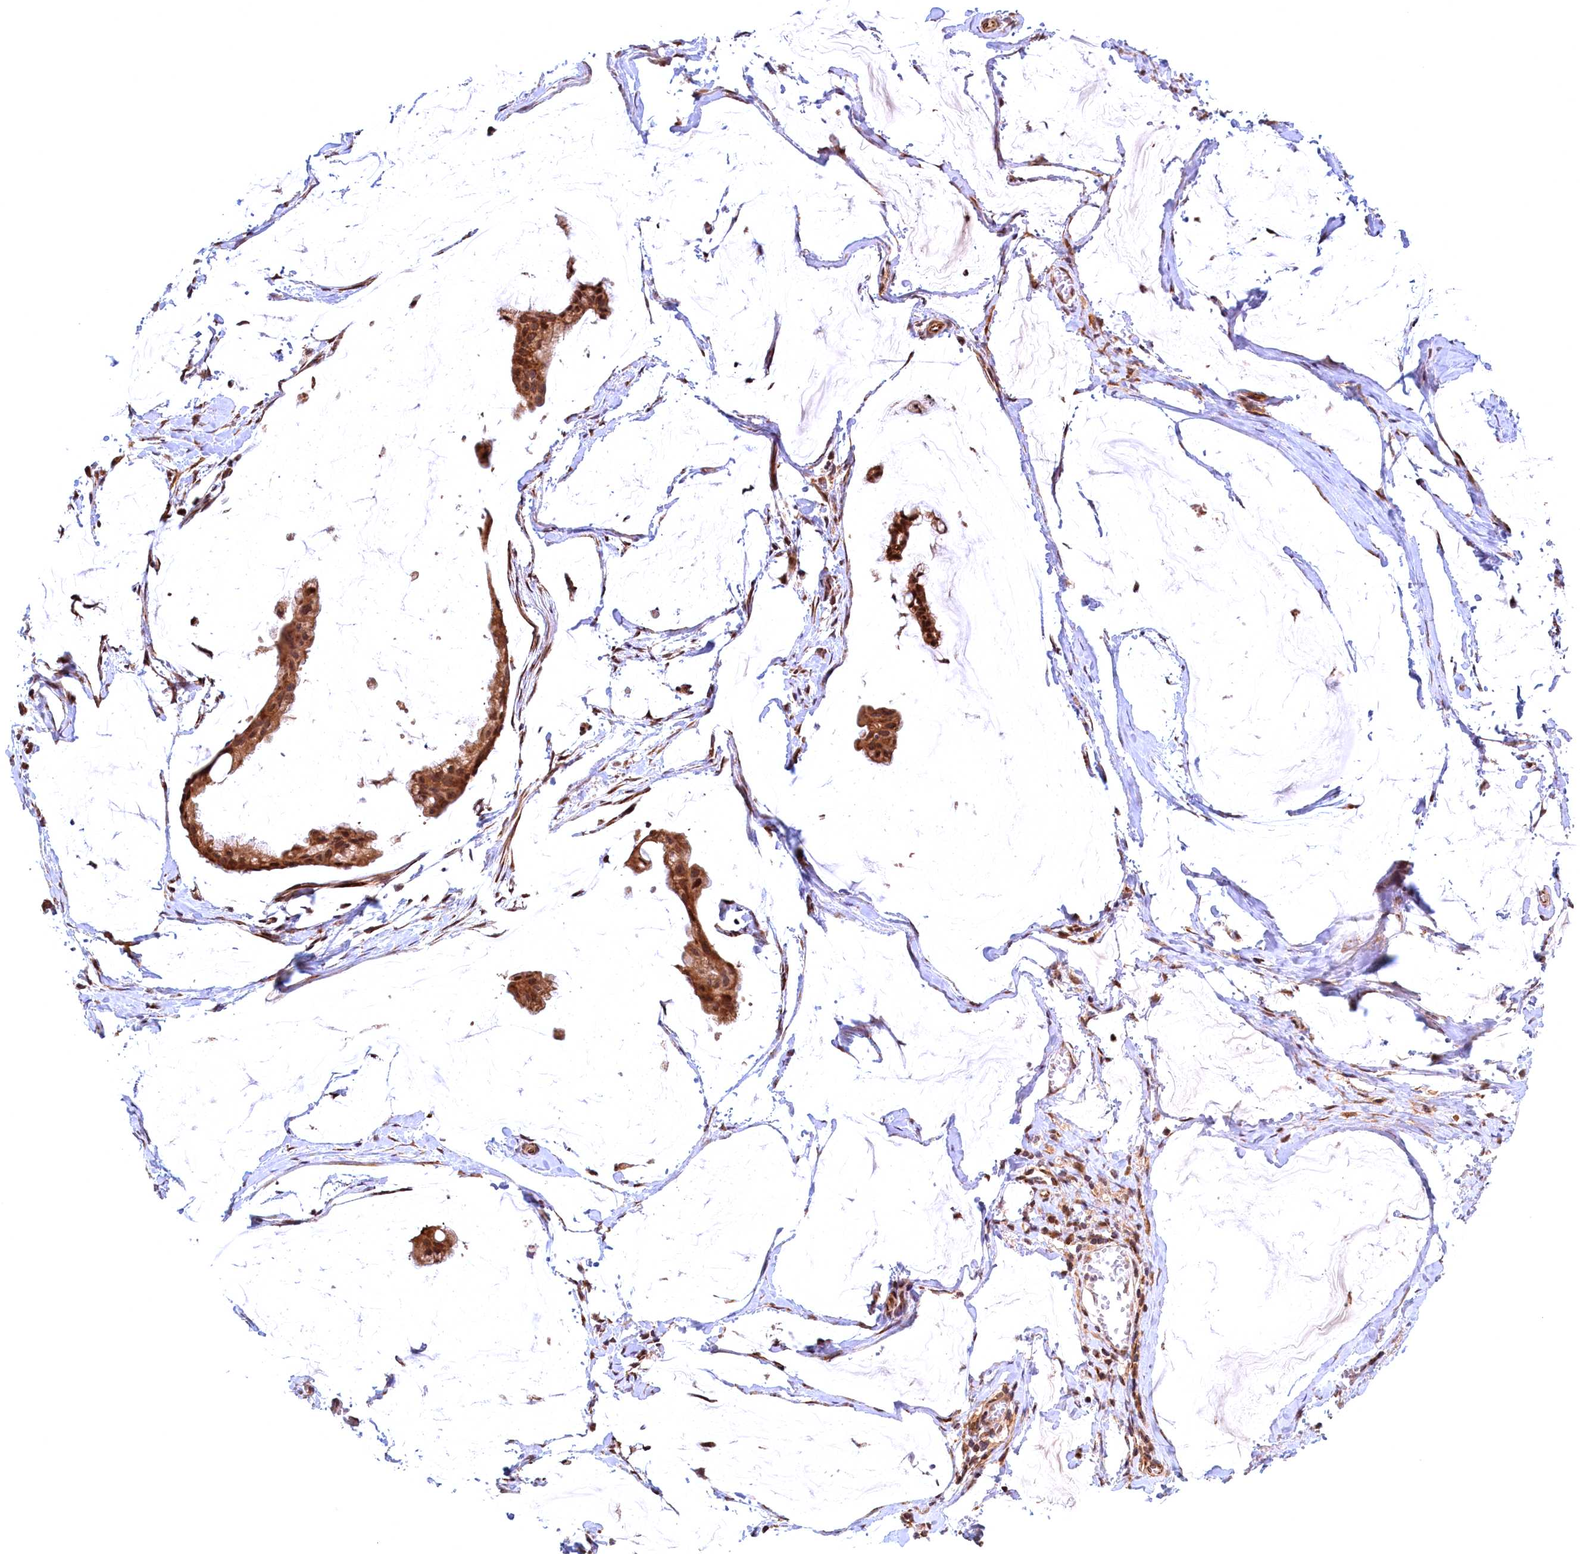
{"staining": {"intensity": "strong", "quantity": ">75%", "location": "cytoplasmic/membranous"}, "tissue": "ovarian cancer", "cell_type": "Tumor cells", "image_type": "cancer", "snomed": [{"axis": "morphology", "description": "Cystadenocarcinoma, mucinous, NOS"}, {"axis": "topography", "description": "Ovary"}], "caption": "Strong cytoplasmic/membranous positivity is seen in about >75% of tumor cells in mucinous cystadenocarcinoma (ovarian).", "gene": "PLA2G10", "patient": {"sex": "female", "age": 73}}